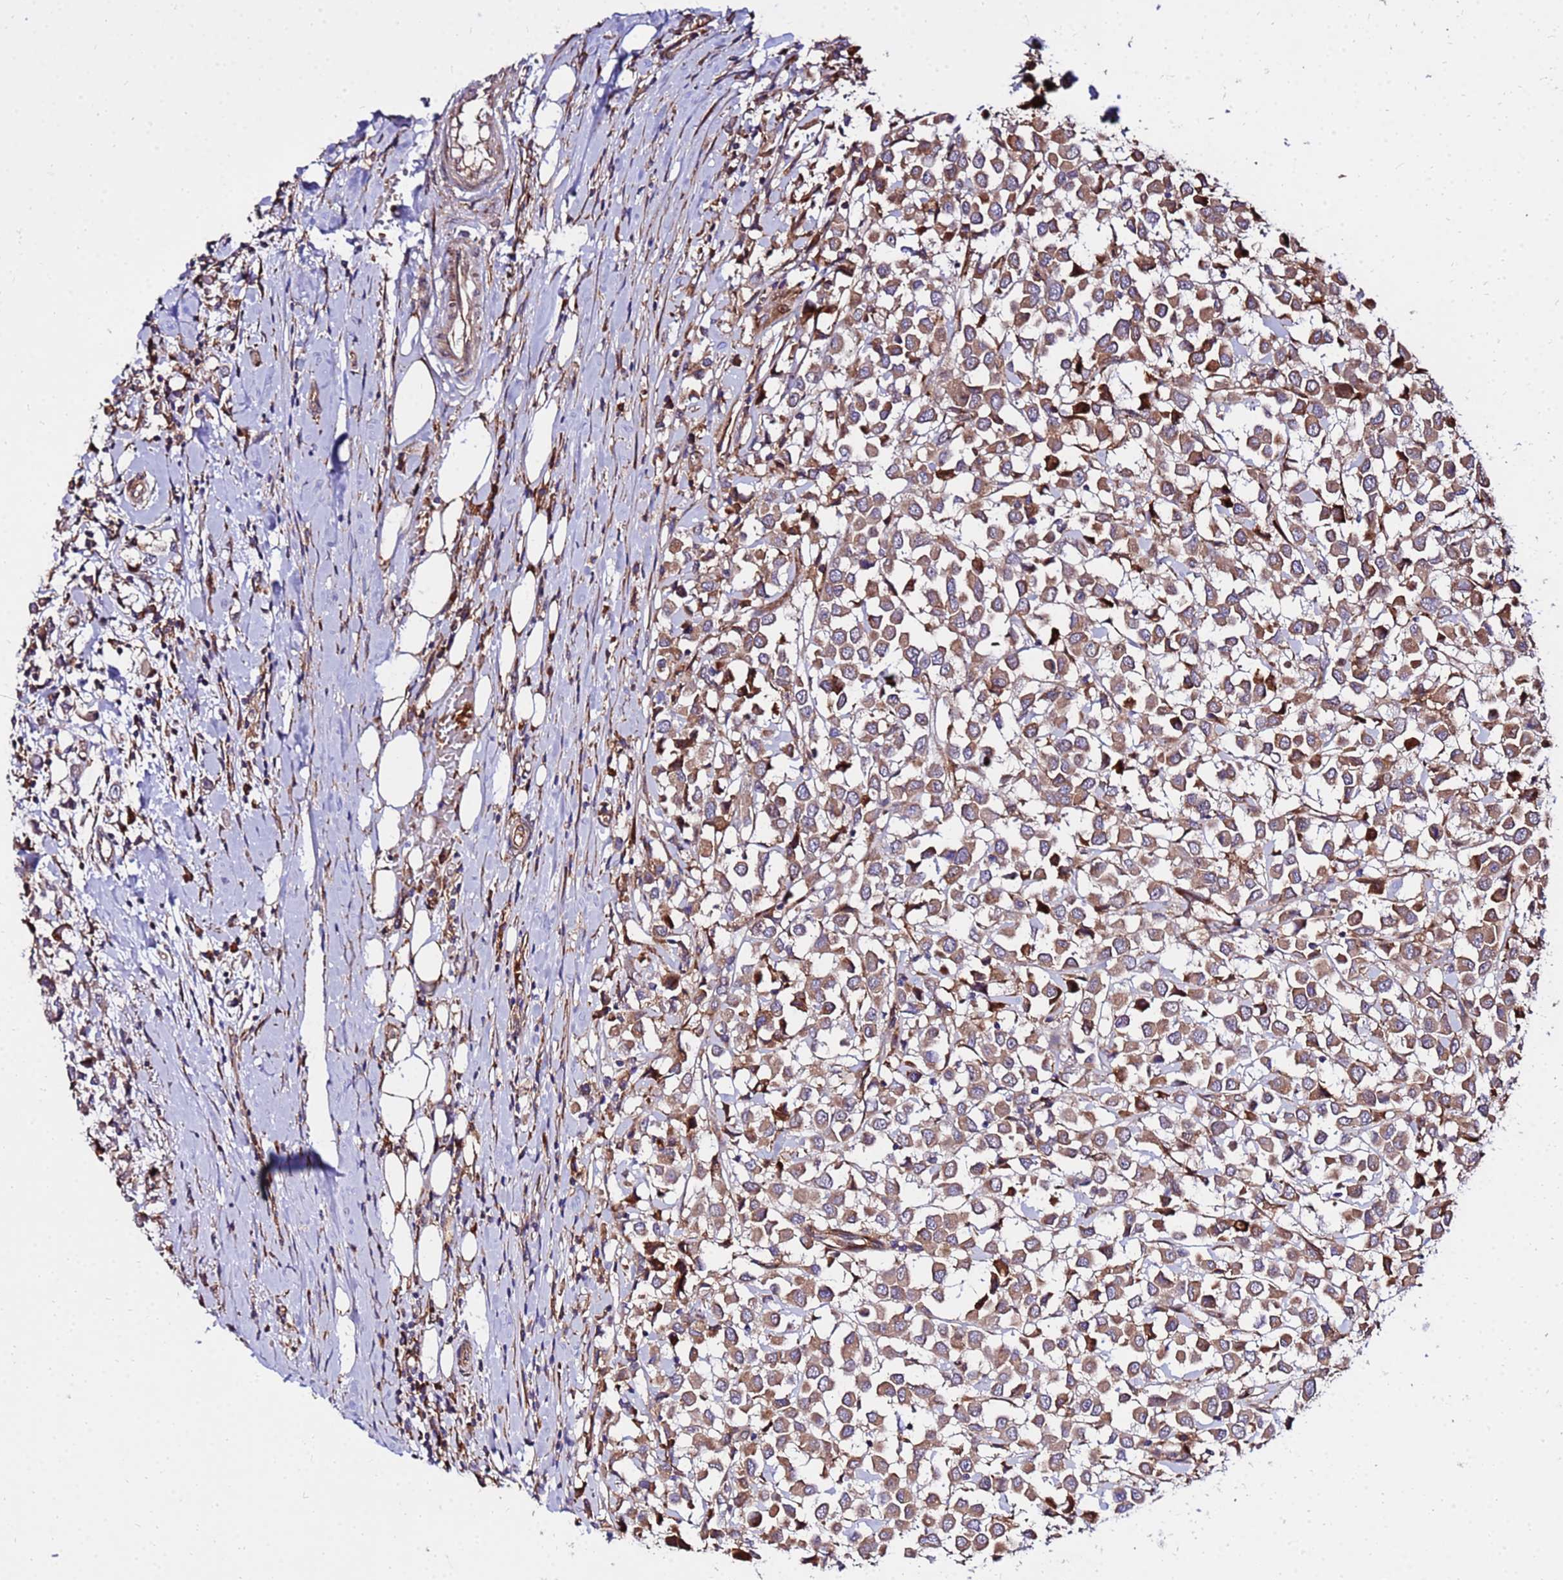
{"staining": {"intensity": "moderate", "quantity": ">75%", "location": "cytoplasmic/membranous"}, "tissue": "breast cancer", "cell_type": "Tumor cells", "image_type": "cancer", "snomed": [{"axis": "morphology", "description": "Duct carcinoma"}, {"axis": "topography", "description": "Breast"}], "caption": "Brown immunohistochemical staining in human breast infiltrating ductal carcinoma exhibits moderate cytoplasmic/membranous expression in approximately >75% of tumor cells.", "gene": "WWC2", "patient": {"sex": "female", "age": 61}}